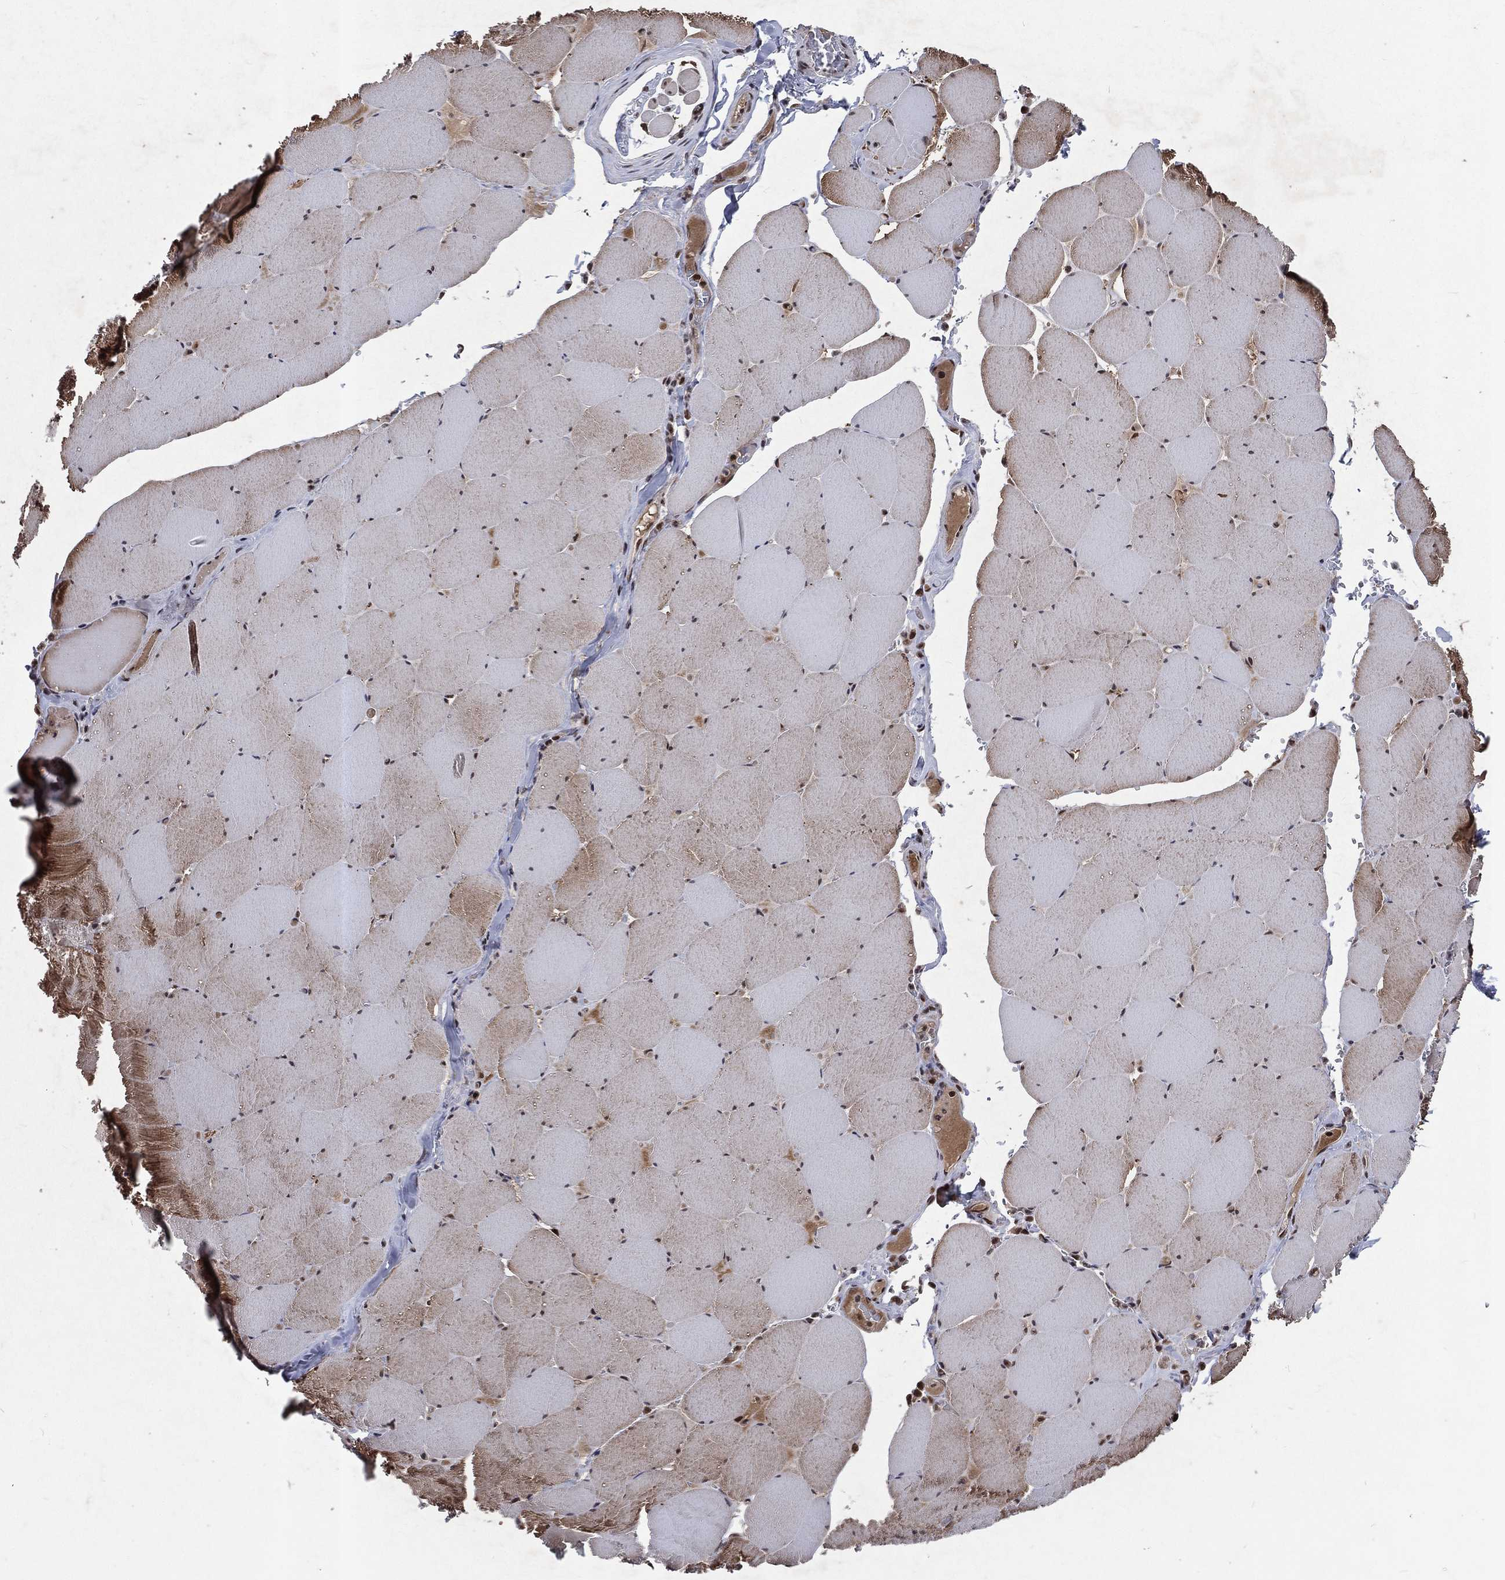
{"staining": {"intensity": "moderate", "quantity": "25%-75%", "location": "cytoplasmic/membranous"}, "tissue": "skeletal muscle", "cell_type": "Myocytes", "image_type": "normal", "snomed": [{"axis": "morphology", "description": "Normal tissue, NOS"}, {"axis": "morphology", "description": "Malignant melanoma, Metastatic site"}, {"axis": "topography", "description": "Skeletal muscle"}], "caption": "Moderate cytoplasmic/membranous protein positivity is seen in about 25%-75% of myocytes in skeletal muscle.", "gene": "DMAP1", "patient": {"sex": "male", "age": 50}}